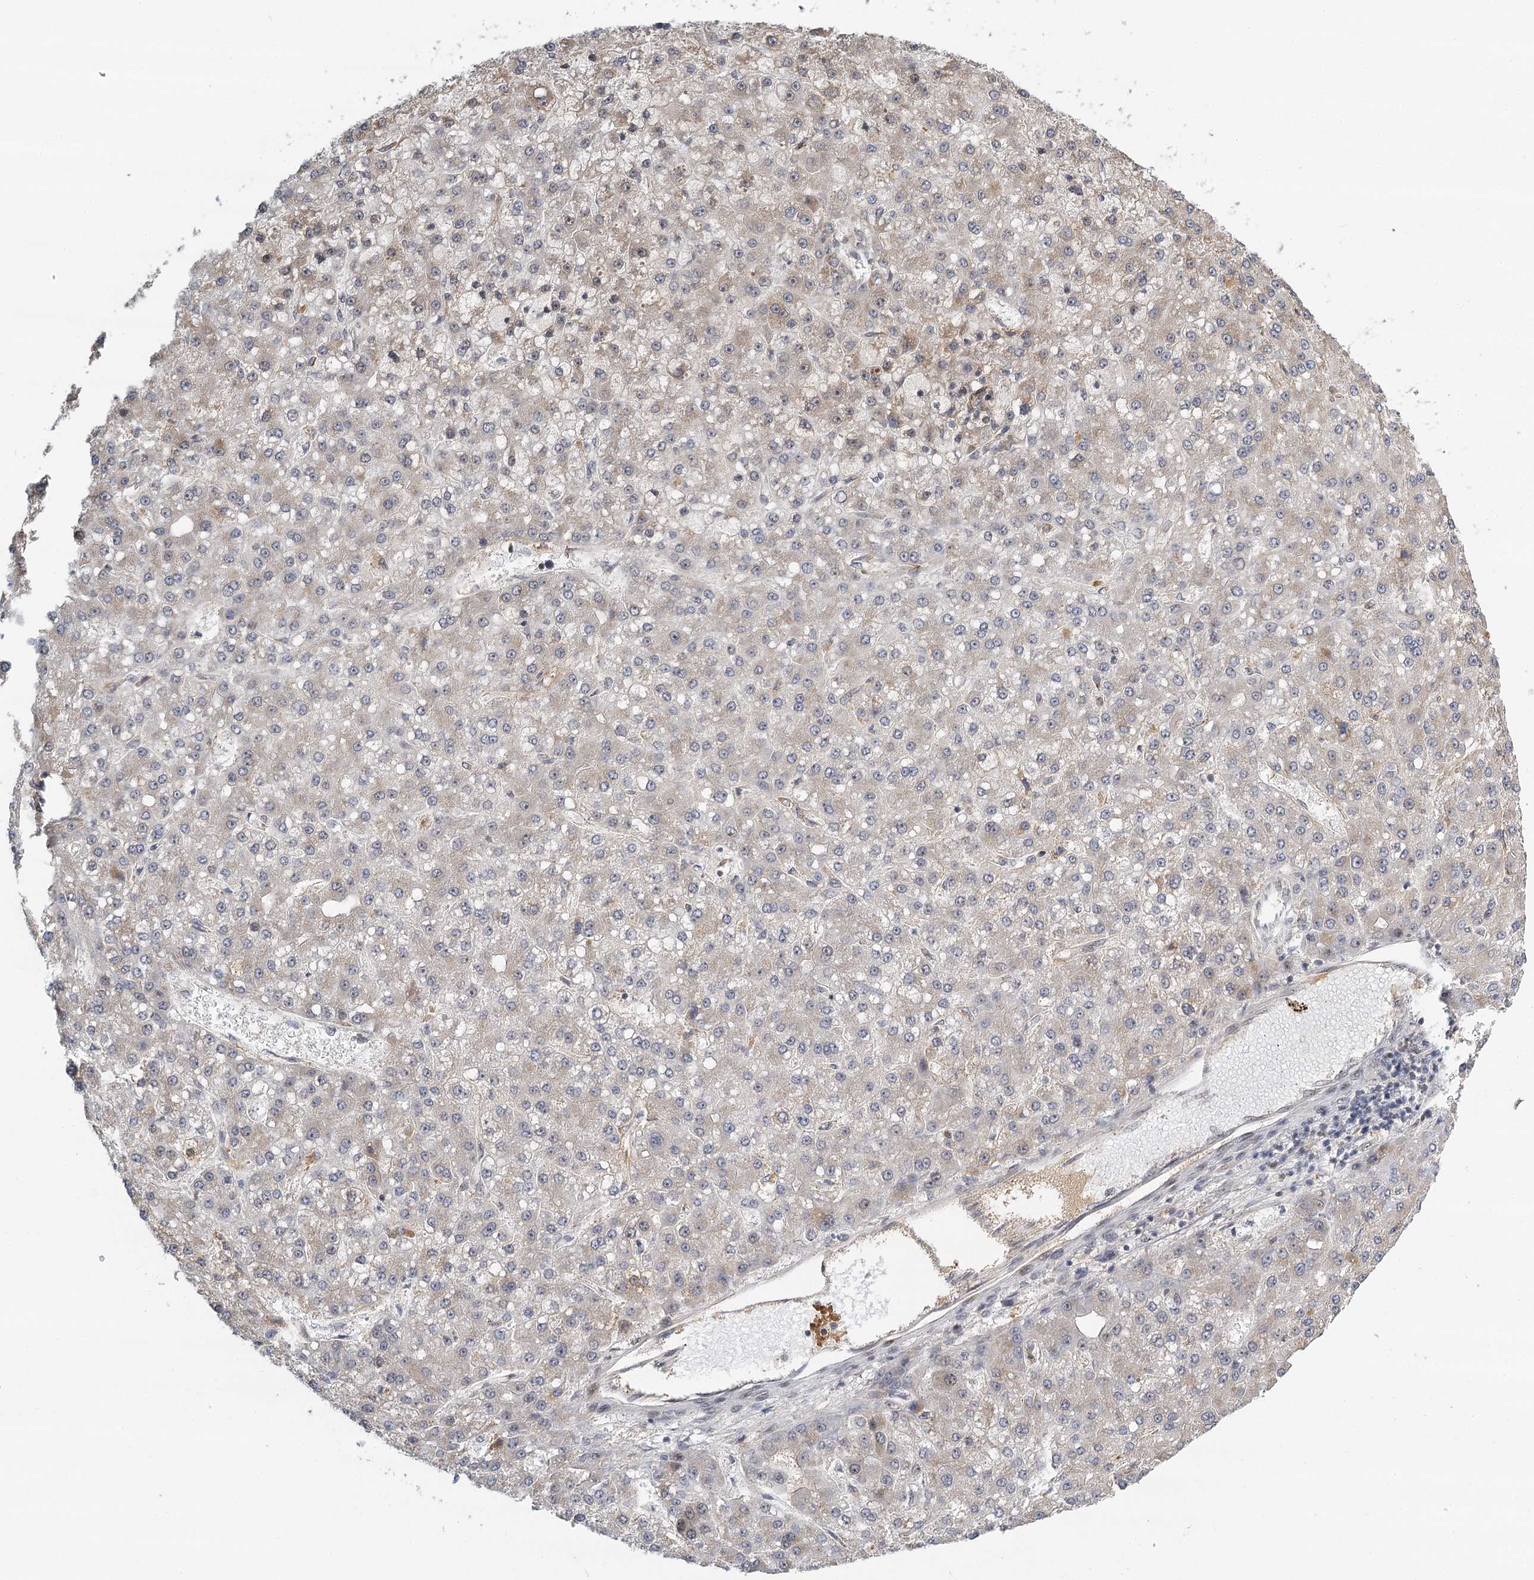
{"staining": {"intensity": "negative", "quantity": "none", "location": "none"}, "tissue": "liver cancer", "cell_type": "Tumor cells", "image_type": "cancer", "snomed": [{"axis": "morphology", "description": "Carcinoma, Hepatocellular, NOS"}, {"axis": "topography", "description": "Liver"}], "caption": "Image shows no significant protein positivity in tumor cells of hepatocellular carcinoma (liver). Nuclei are stained in blue.", "gene": "TREX1", "patient": {"sex": "male", "age": 67}}